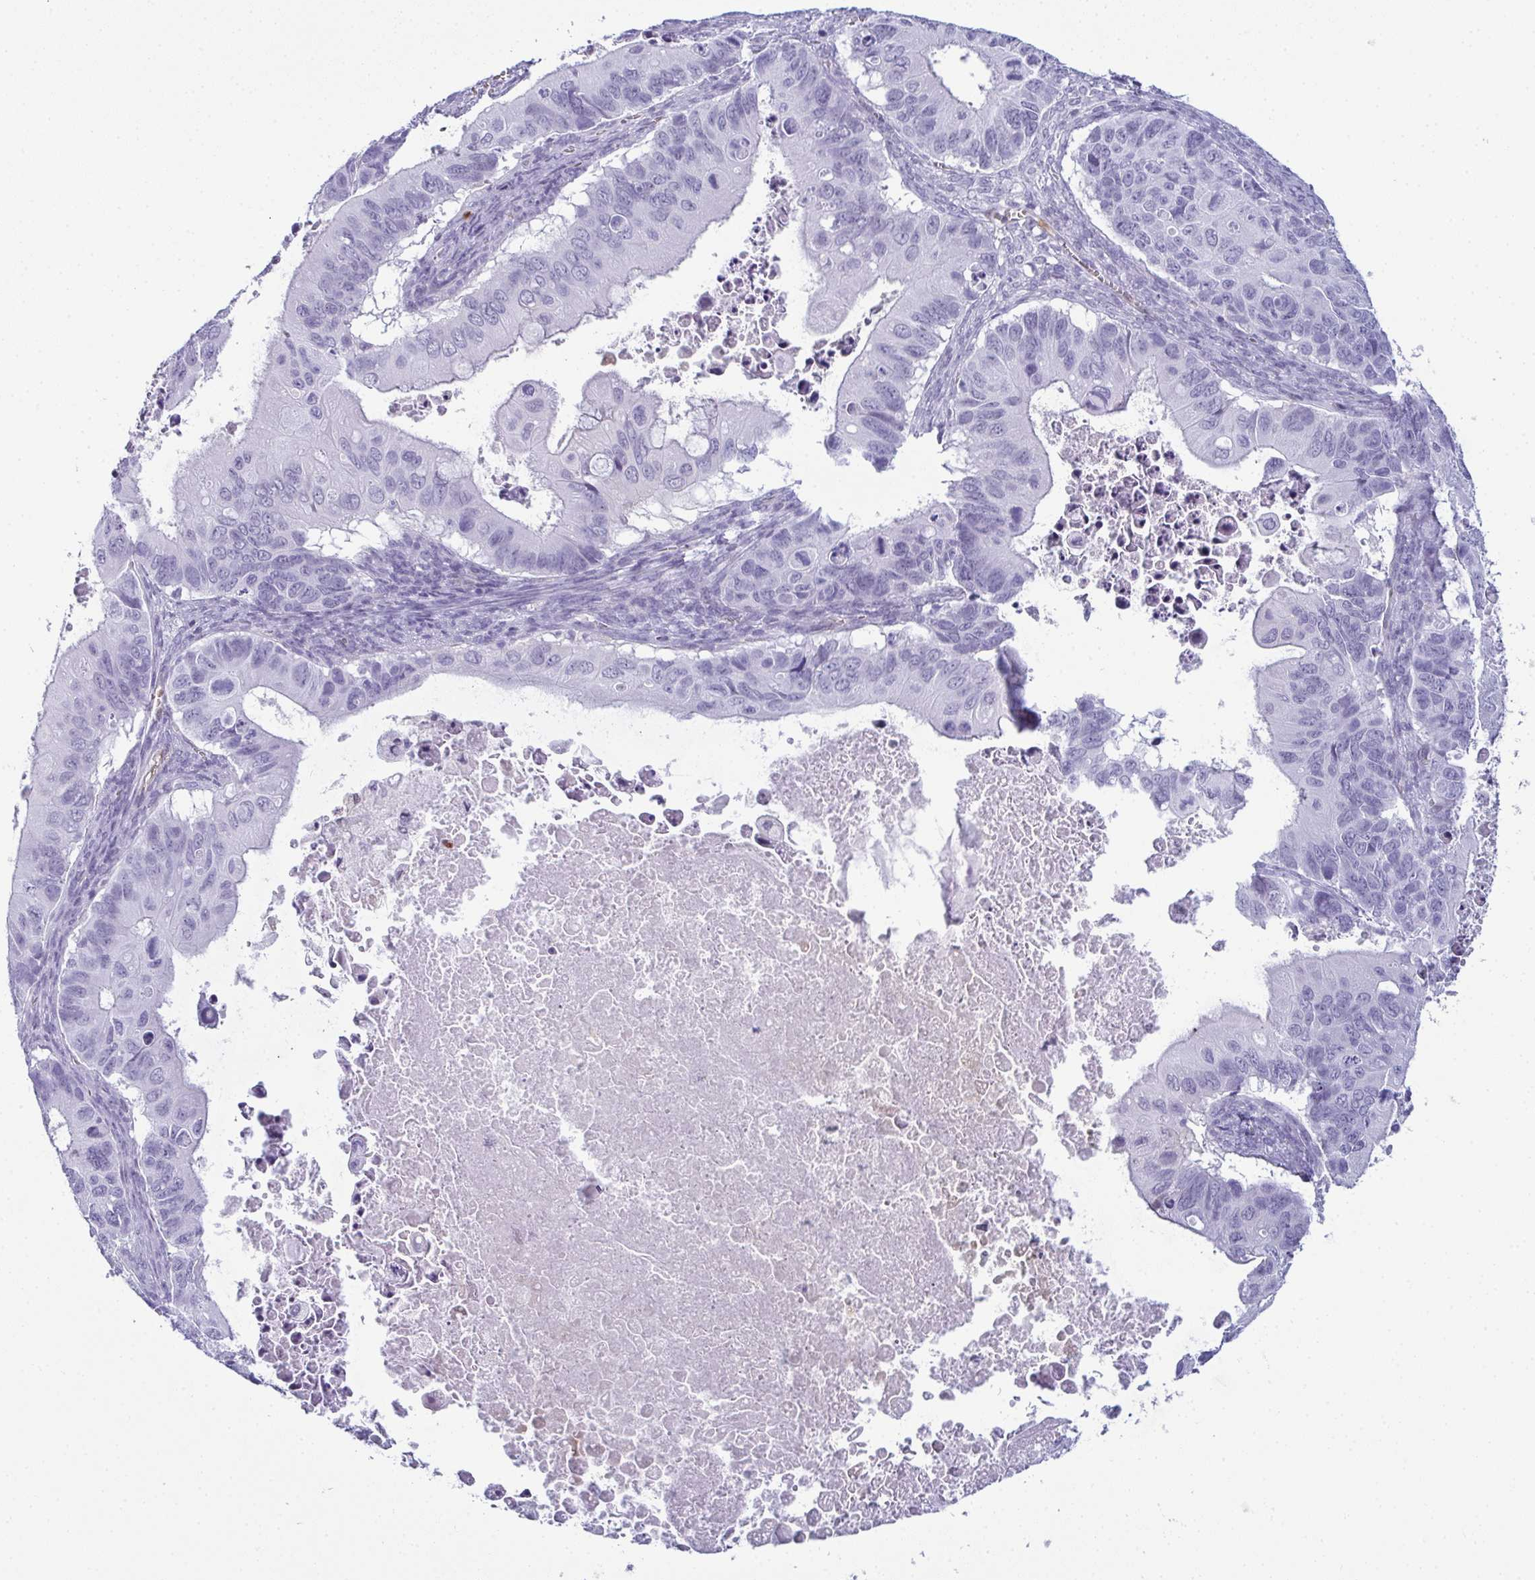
{"staining": {"intensity": "negative", "quantity": "none", "location": "none"}, "tissue": "ovarian cancer", "cell_type": "Tumor cells", "image_type": "cancer", "snomed": [{"axis": "morphology", "description": "Cystadenocarcinoma, mucinous, NOS"}, {"axis": "topography", "description": "Ovary"}], "caption": "There is no significant staining in tumor cells of ovarian cancer (mucinous cystadenocarcinoma).", "gene": "CDA", "patient": {"sex": "female", "age": 64}}